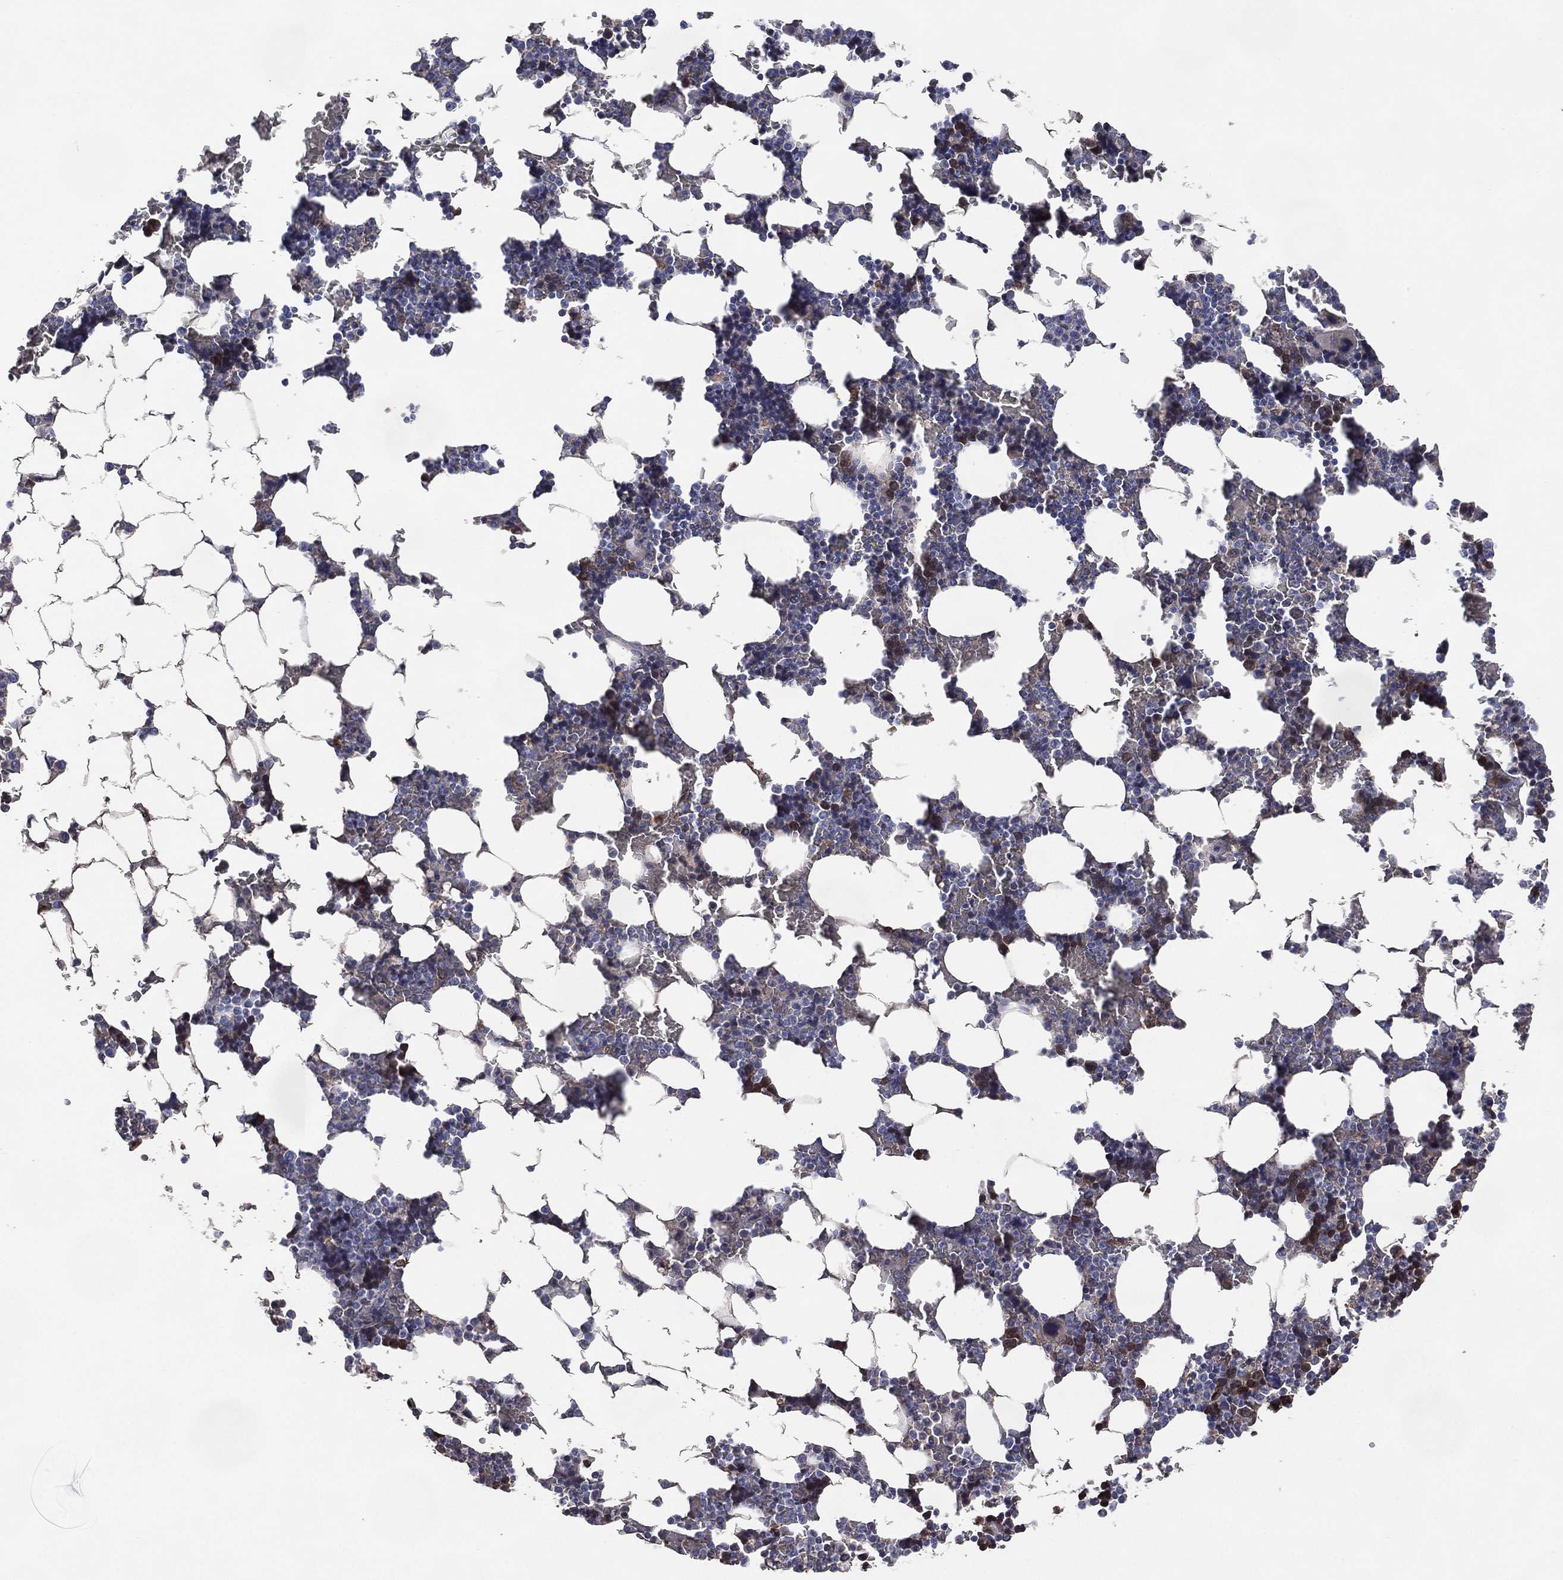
{"staining": {"intensity": "weak", "quantity": "<25%", "location": "cytoplasmic/membranous"}, "tissue": "bone marrow", "cell_type": "Hematopoietic cells", "image_type": "normal", "snomed": [{"axis": "morphology", "description": "Normal tissue, NOS"}, {"axis": "topography", "description": "Bone marrow"}], "caption": "This is an immunohistochemistry micrograph of unremarkable human bone marrow. There is no staining in hematopoietic cells.", "gene": "AK1", "patient": {"sex": "male", "age": 51}}